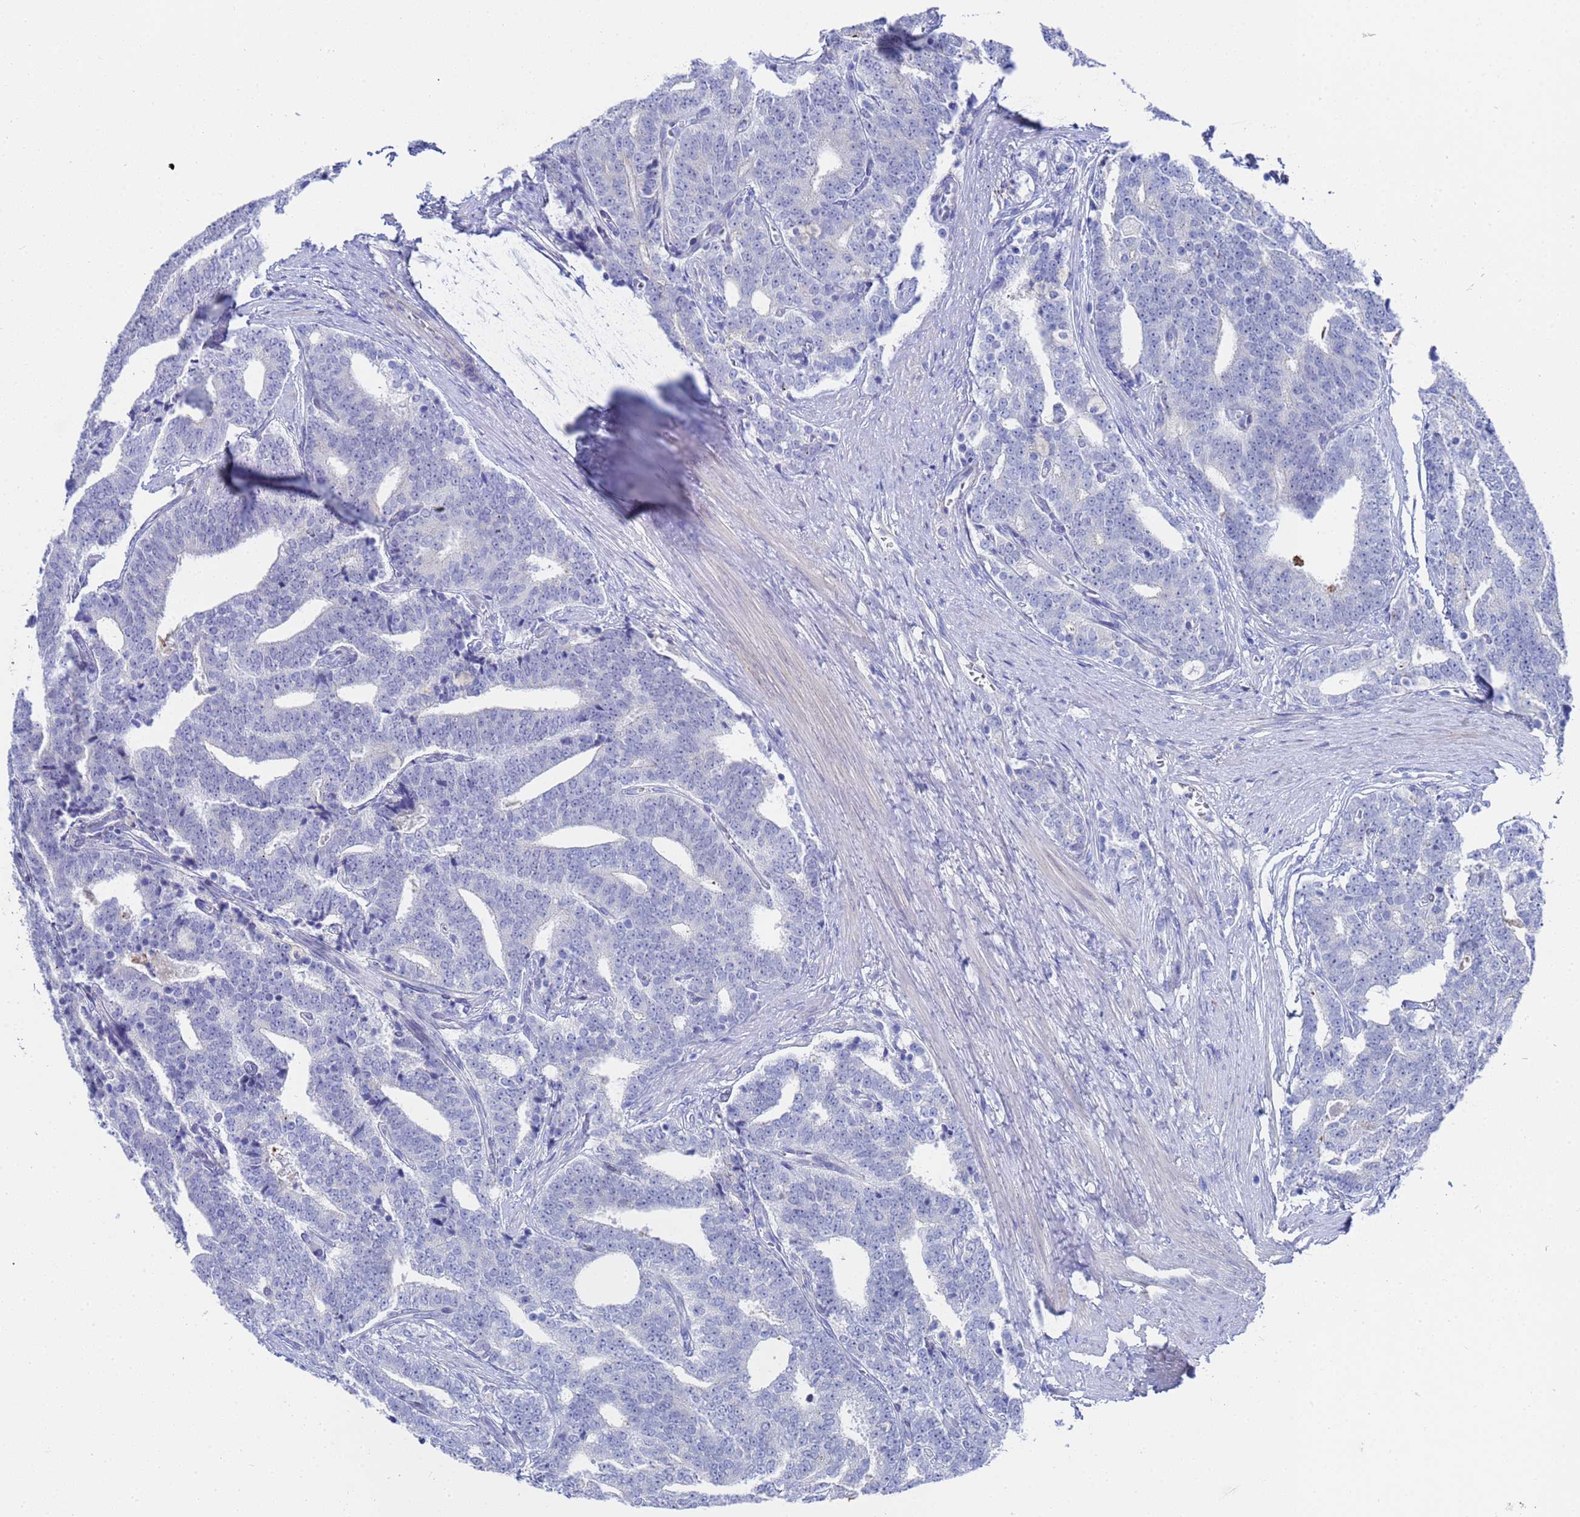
{"staining": {"intensity": "negative", "quantity": "none", "location": "none"}, "tissue": "prostate cancer", "cell_type": "Tumor cells", "image_type": "cancer", "snomed": [{"axis": "morphology", "description": "Adenocarcinoma, High grade"}, {"axis": "topography", "description": "Prostate and seminal vesicle, NOS"}], "caption": "A histopathology image of human prostate high-grade adenocarcinoma is negative for staining in tumor cells. (Brightfield microscopy of DAB (3,3'-diaminobenzidine) immunohistochemistry at high magnification).", "gene": "ZNF26", "patient": {"sex": "male", "age": 67}}